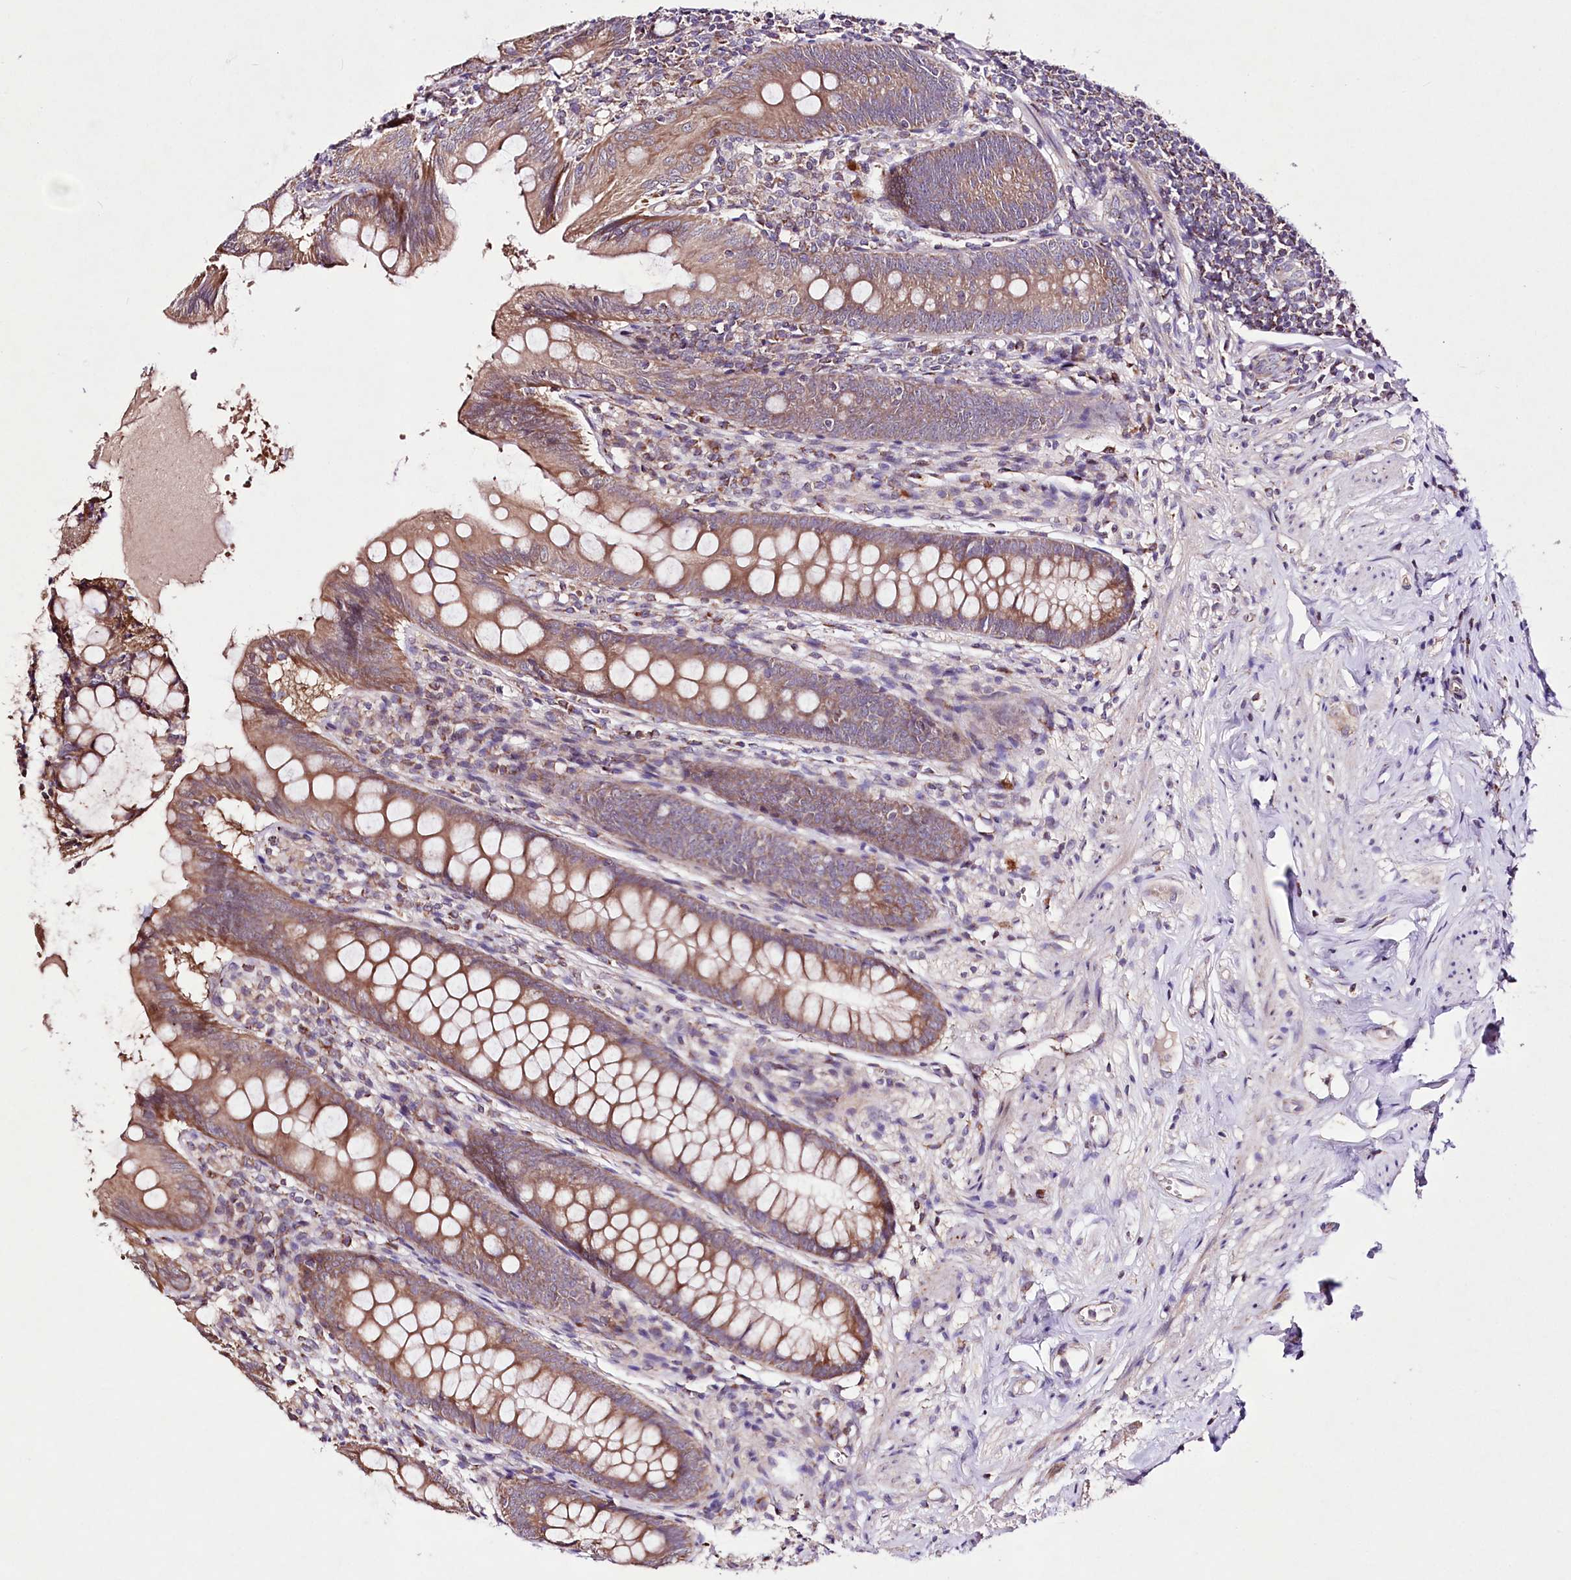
{"staining": {"intensity": "moderate", "quantity": ">75%", "location": "cytoplasmic/membranous"}, "tissue": "appendix", "cell_type": "Glandular cells", "image_type": "normal", "snomed": [{"axis": "morphology", "description": "Normal tissue, NOS"}, {"axis": "topography", "description": "Appendix"}], "caption": "This is a histology image of IHC staining of unremarkable appendix, which shows moderate expression in the cytoplasmic/membranous of glandular cells.", "gene": "ATE1", "patient": {"sex": "female", "age": 51}}